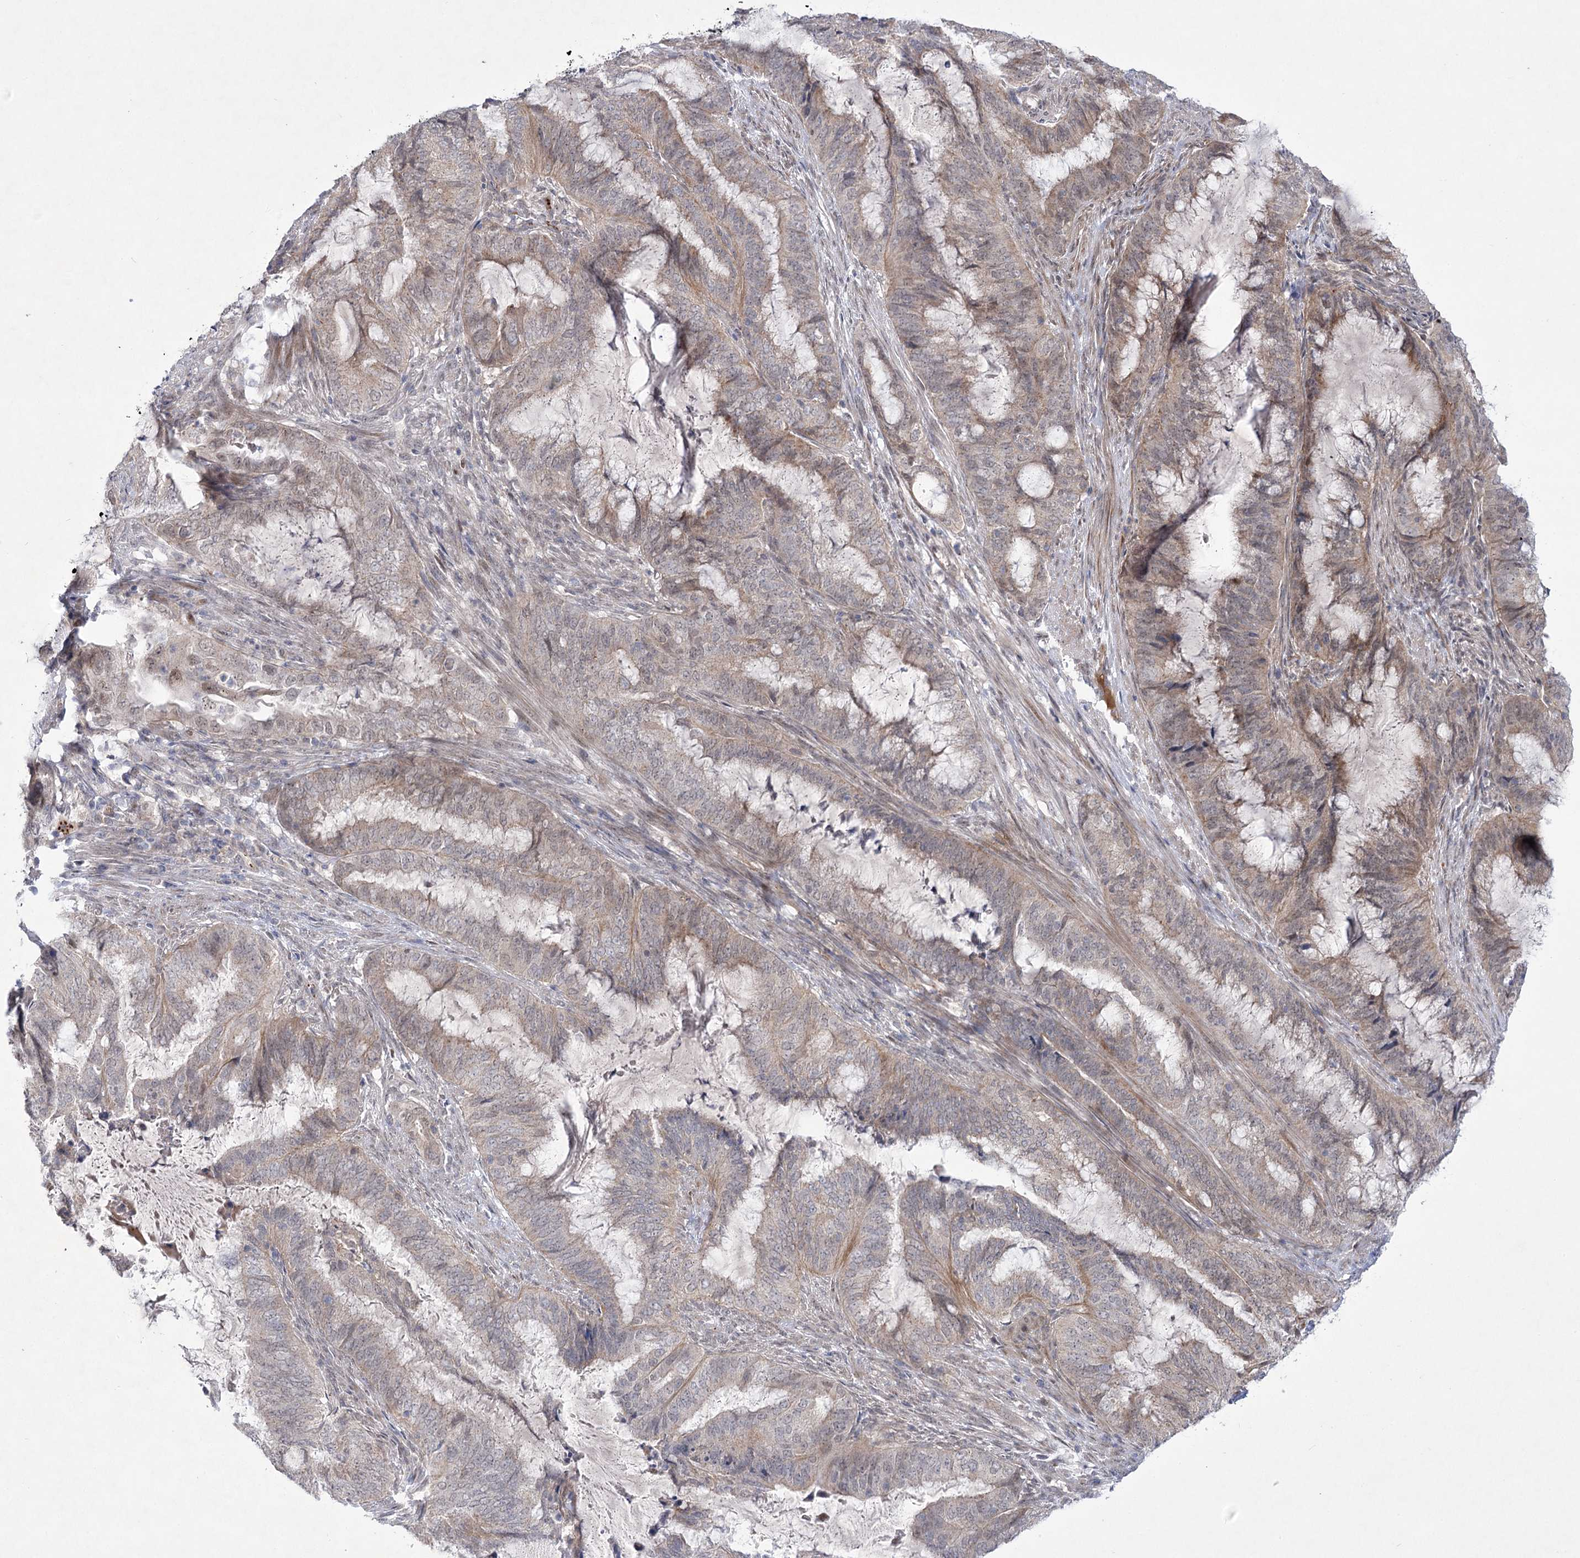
{"staining": {"intensity": "weak", "quantity": "25%-75%", "location": "cytoplasmic/membranous"}, "tissue": "endometrial cancer", "cell_type": "Tumor cells", "image_type": "cancer", "snomed": [{"axis": "morphology", "description": "Adenocarcinoma, NOS"}, {"axis": "topography", "description": "Endometrium"}], "caption": "Tumor cells demonstrate low levels of weak cytoplasmic/membranous expression in about 25%-75% of cells in human endometrial cancer (adenocarcinoma).", "gene": "ARHGAP32", "patient": {"sex": "female", "age": 51}}